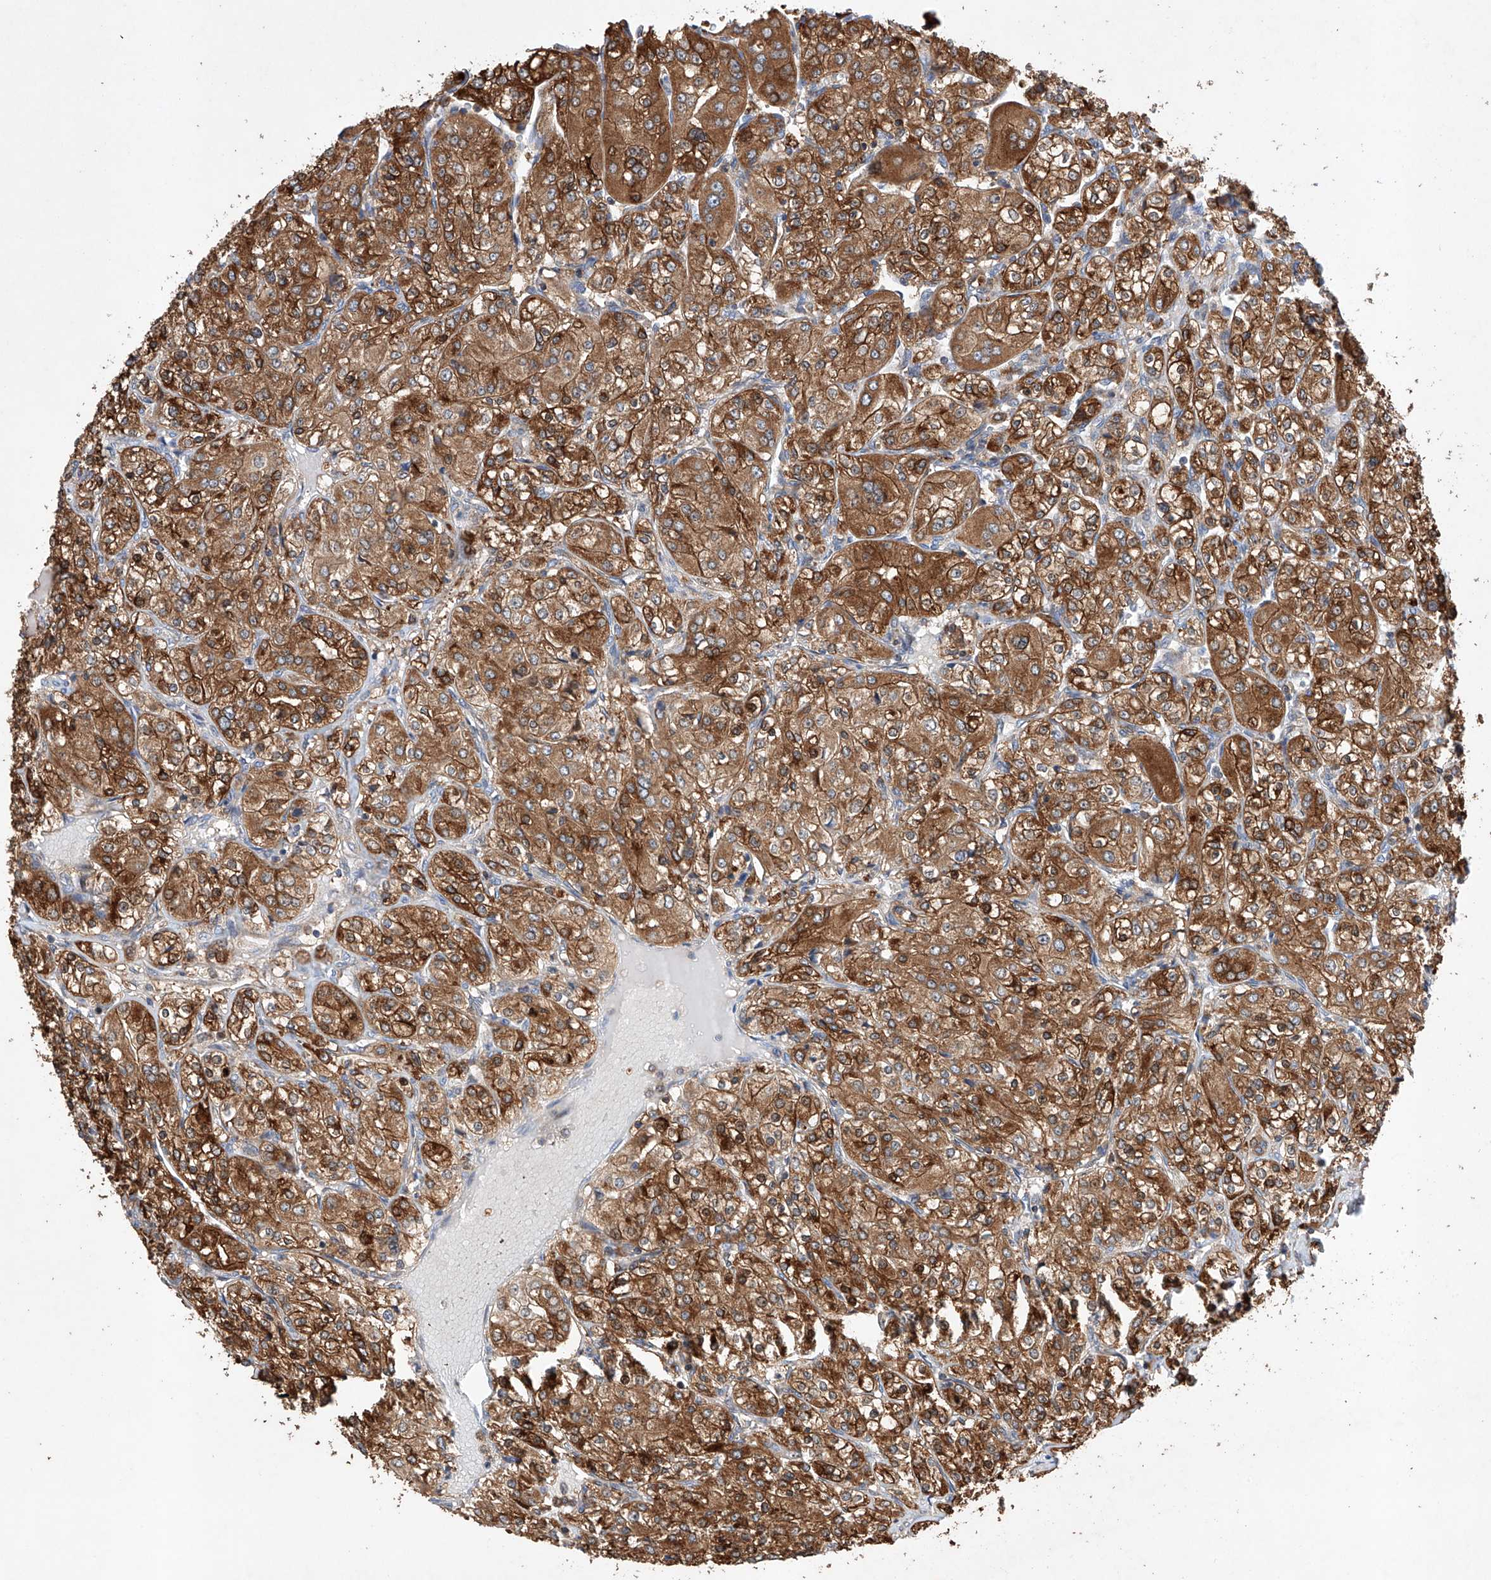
{"staining": {"intensity": "strong", "quantity": ">75%", "location": "cytoplasmic/membranous"}, "tissue": "renal cancer", "cell_type": "Tumor cells", "image_type": "cancer", "snomed": [{"axis": "morphology", "description": "Adenocarcinoma, NOS"}, {"axis": "topography", "description": "Kidney"}], "caption": "Renal adenocarcinoma stained with a protein marker reveals strong staining in tumor cells.", "gene": "TIMM23", "patient": {"sex": "male", "age": 77}}